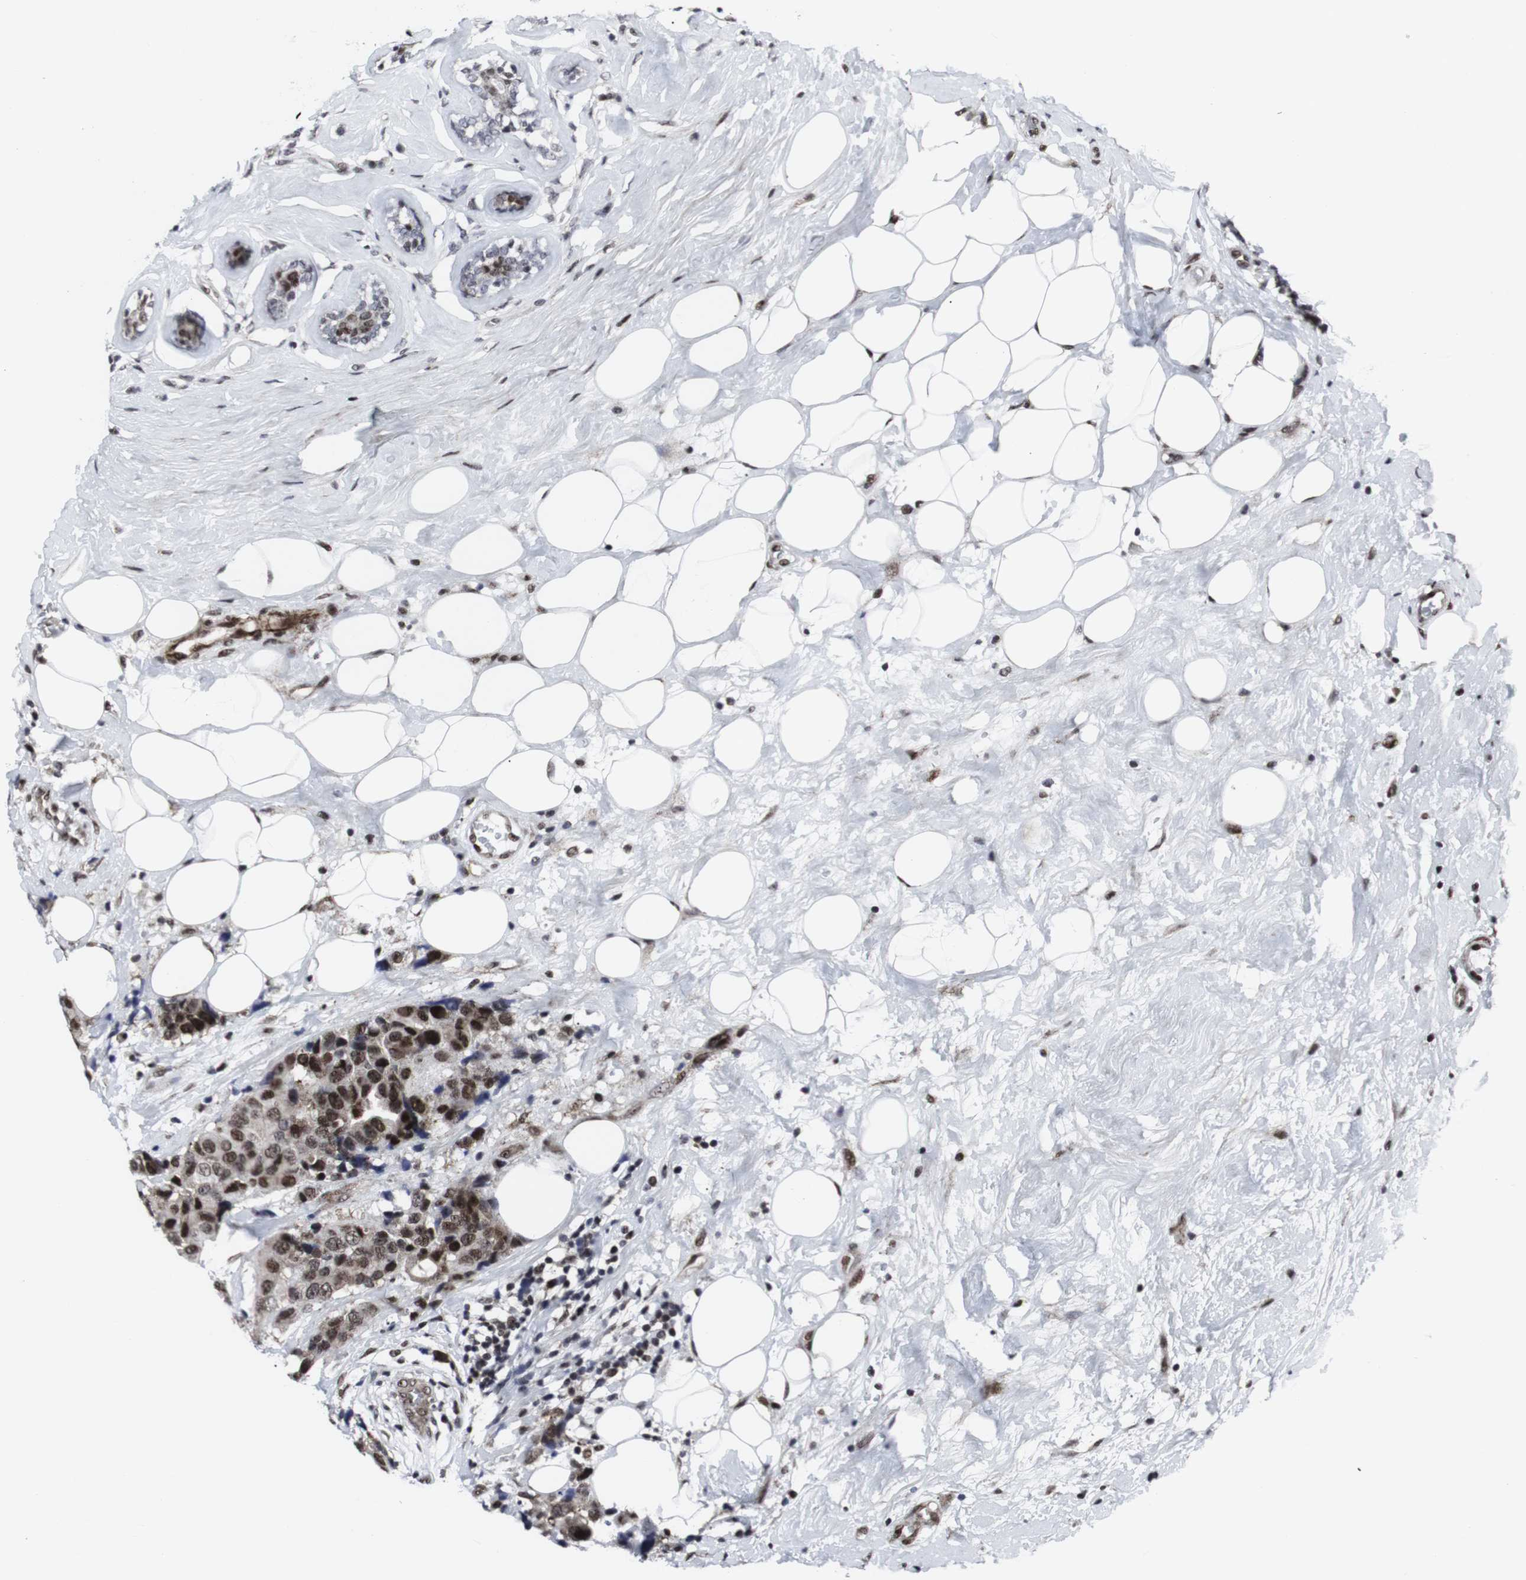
{"staining": {"intensity": "strong", "quantity": ">75%", "location": "nuclear"}, "tissue": "breast cancer", "cell_type": "Tumor cells", "image_type": "cancer", "snomed": [{"axis": "morphology", "description": "Normal tissue, NOS"}, {"axis": "morphology", "description": "Duct carcinoma"}, {"axis": "topography", "description": "Breast"}], "caption": "IHC of breast infiltrating ductal carcinoma demonstrates high levels of strong nuclear positivity in approximately >75% of tumor cells.", "gene": "MLH1", "patient": {"sex": "female", "age": 39}}